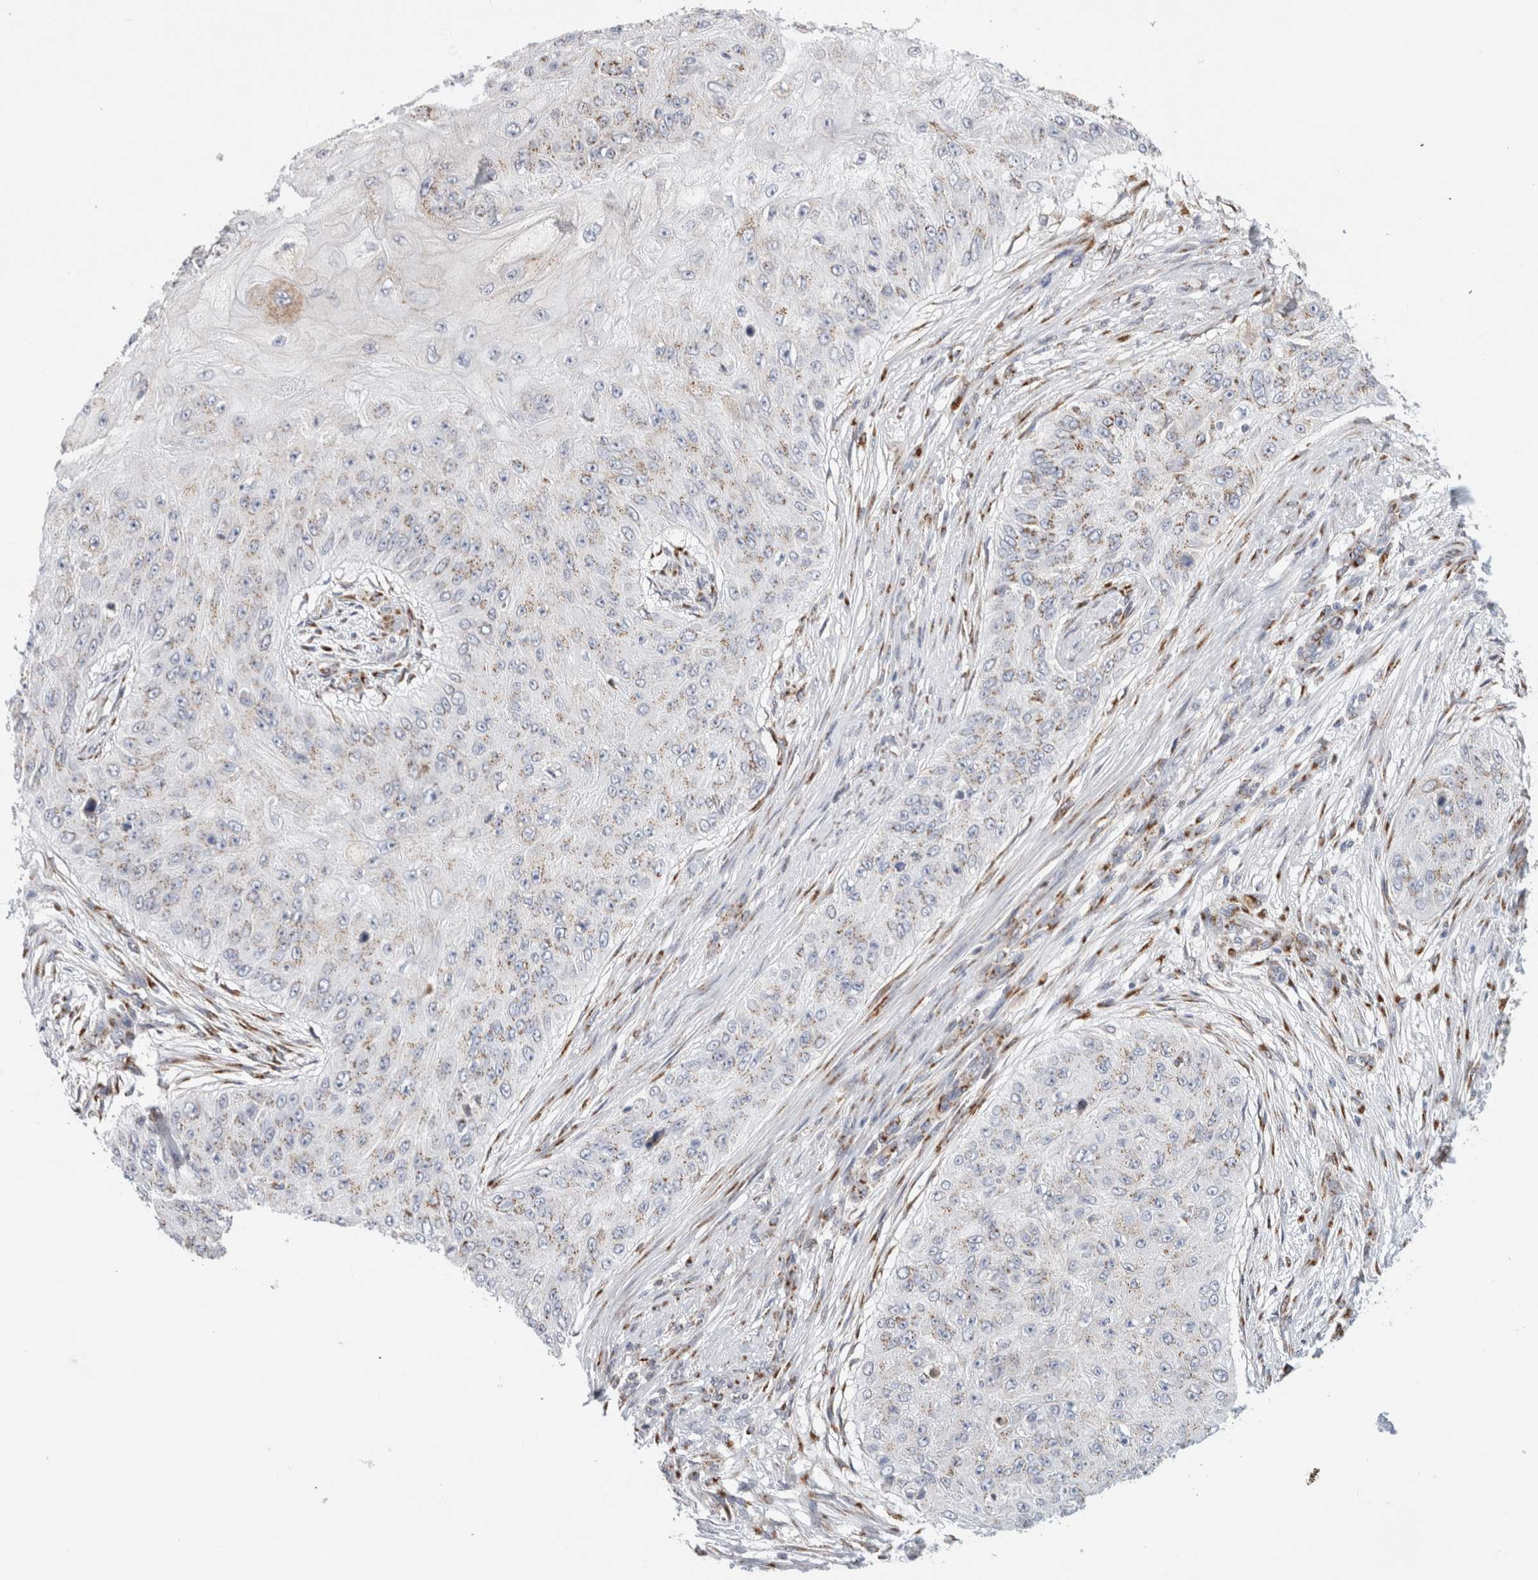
{"staining": {"intensity": "weak", "quantity": "25%-75%", "location": "cytoplasmic/membranous"}, "tissue": "skin cancer", "cell_type": "Tumor cells", "image_type": "cancer", "snomed": [{"axis": "morphology", "description": "Squamous cell carcinoma, NOS"}, {"axis": "topography", "description": "Skin"}], "caption": "Immunohistochemical staining of human skin cancer (squamous cell carcinoma) demonstrates weak cytoplasmic/membranous protein positivity in approximately 25%-75% of tumor cells. The staining is performed using DAB (3,3'-diaminobenzidine) brown chromogen to label protein expression. The nuclei are counter-stained blue using hematoxylin.", "gene": "MCFD2", "patient": {"sex": "female", "age": 80}}